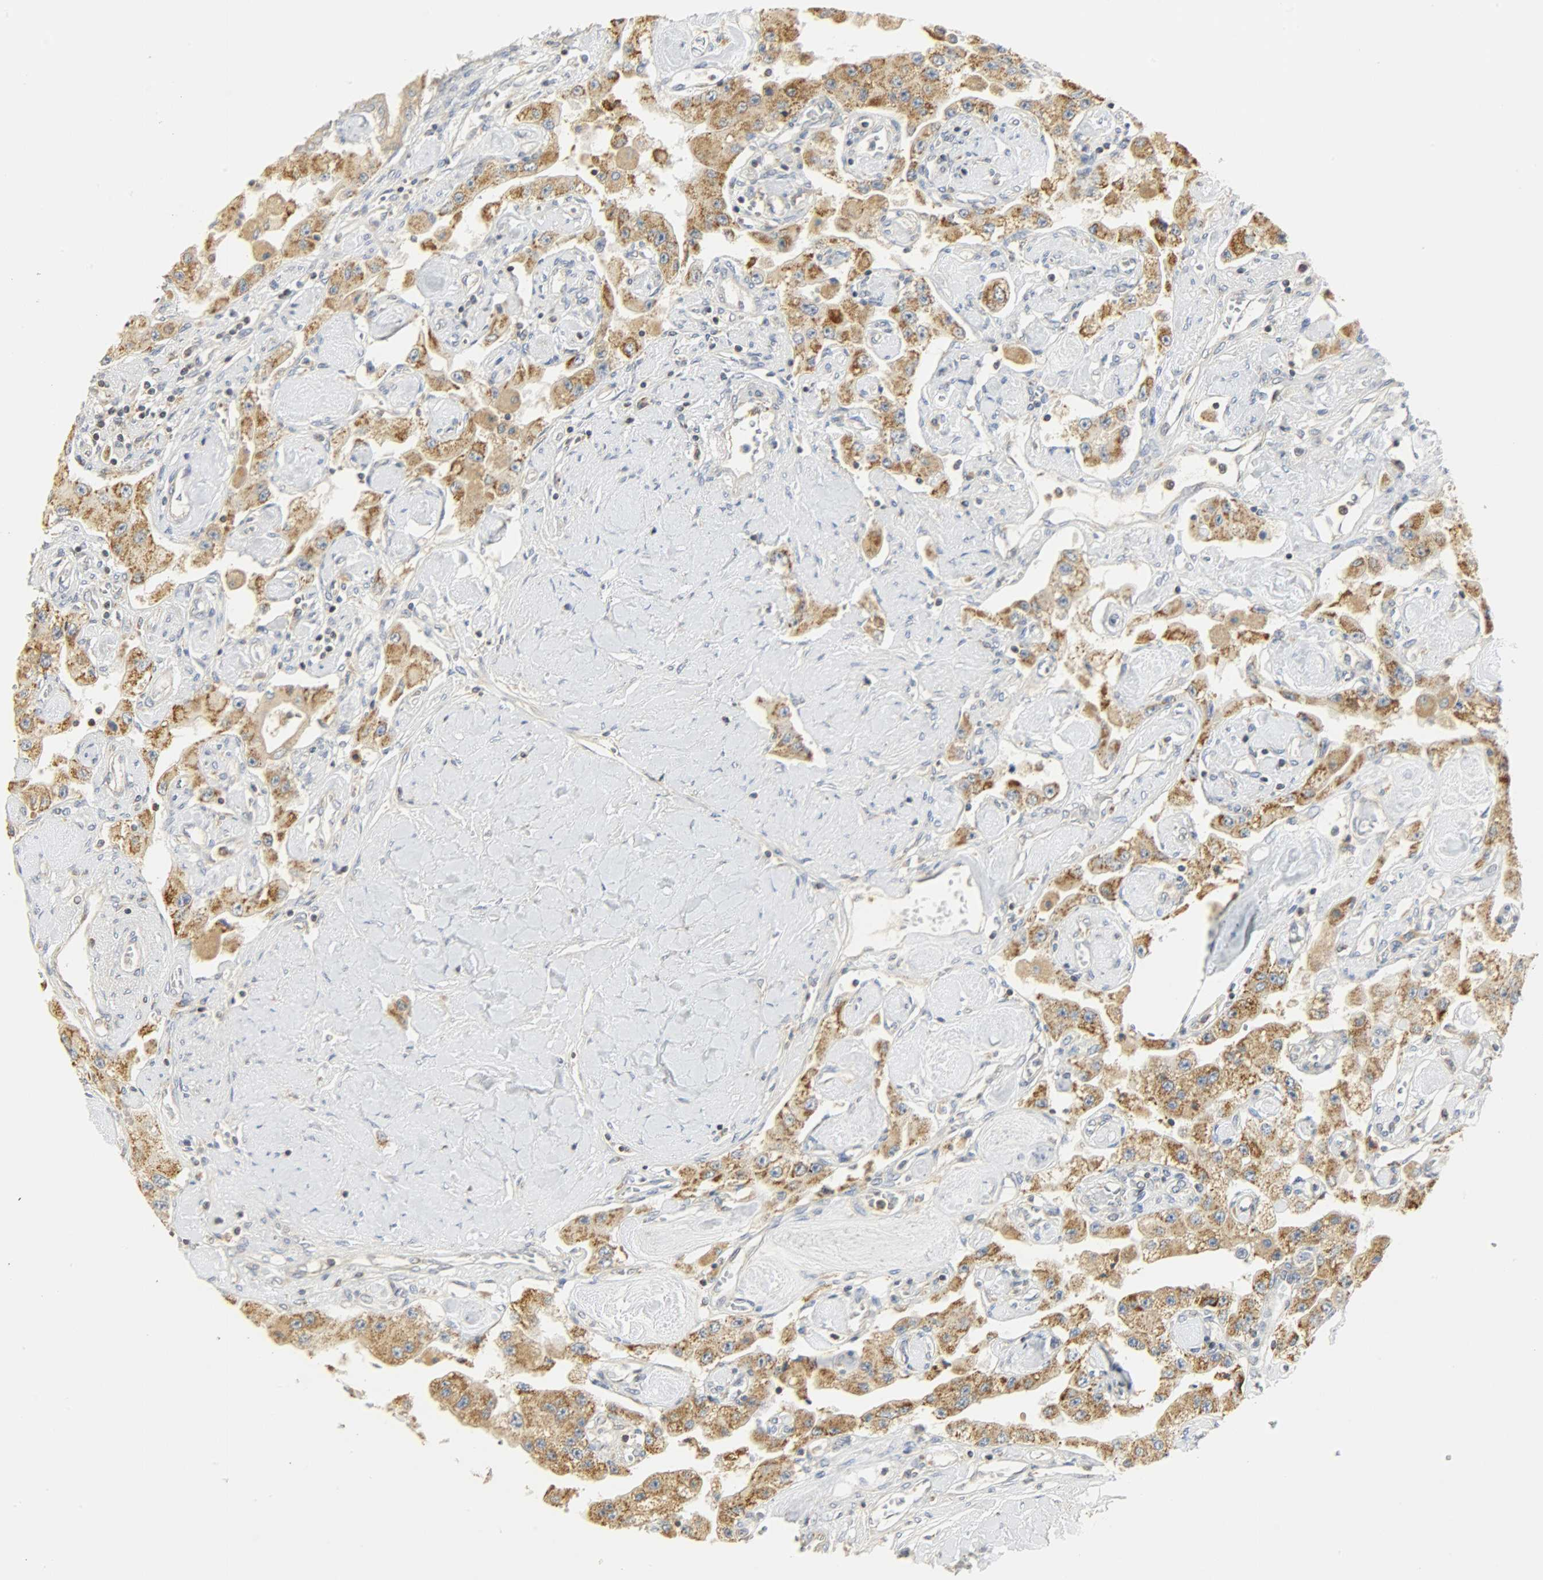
{"staining": {"intensity": "moderate", "quantity": ">75%", "location": "cytoplasmic/membranous"}, "tissue": "carcinoid", "cell_type": "Tumor cells", "image_type": "cancer", "snomed": [{"axis": "morphology", "description": "Carcinoid, malignant, NOS"}, {"axis": "topography", "description": "Pancreas"}], "caption": "Tumor cells display medium levels of moderate cytoplasmic/membranous expression in approximately >75% of cells in malignant carcinoid. The staining was performed using DAB (3,3'-diaminobenzidine), with brown indicating positive protein expression. Nuclei are stained blue with hematoxylin.", "gene": "NNT", "patient": {"sex": "male", "age": 41}}